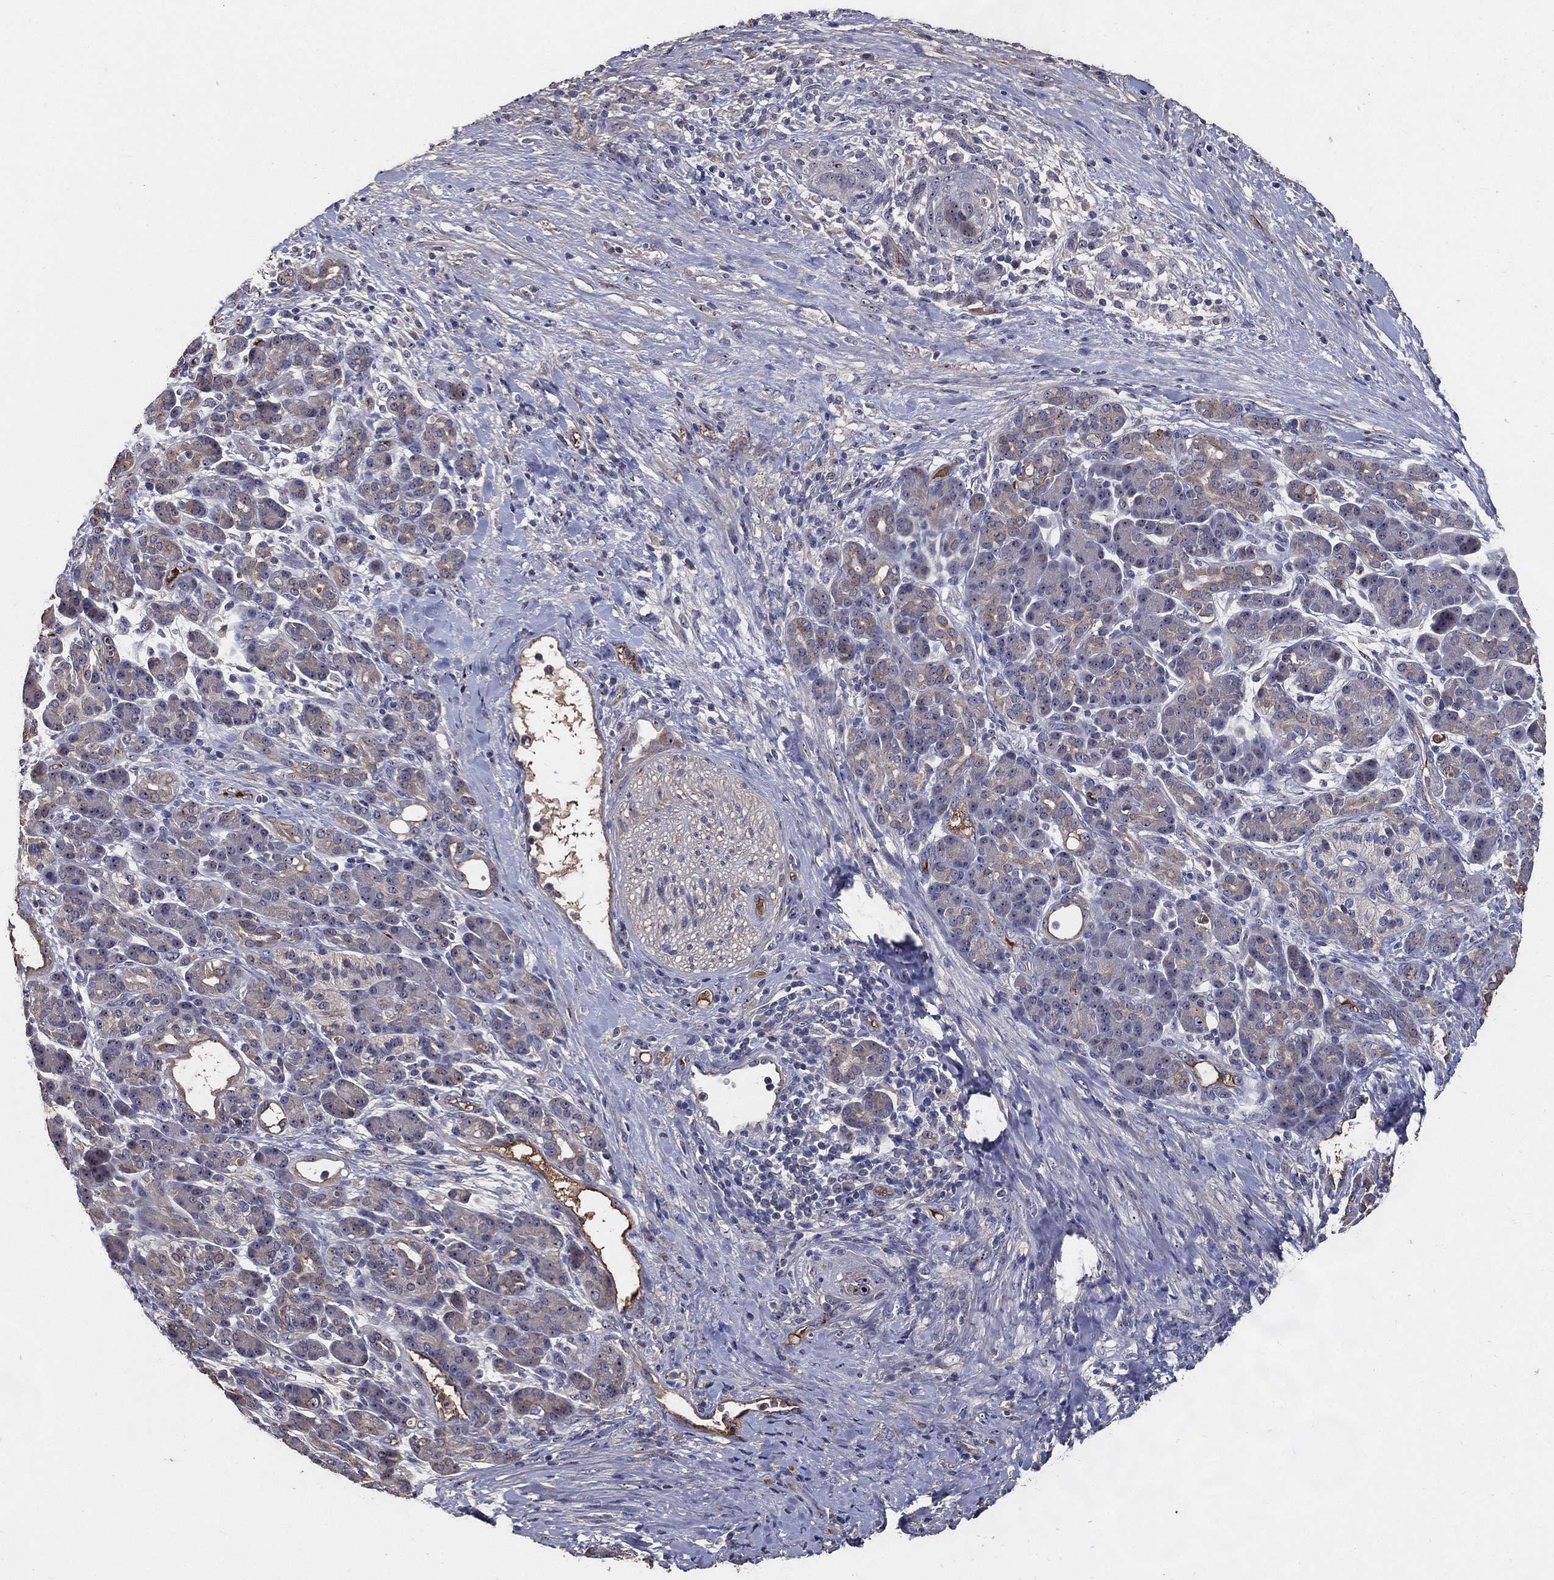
{"staining": {"intensity": "negative", "quantity": "none", "location": "none"}, "tissue": "pancreatic cancer", "cell_type": "Tumor cells", "image_type": "cancer", "snomed": [{"axis": "morphology", "description": "Adenocarcinoma, NOS"}, {"axis": "topography", "description": "Pancreas"}], "caption": "Tumor cells show no significant protein expression in pancreatic cancer.", "gene": "EFNA1", "patient": {"sex": "male", "age": 44}}